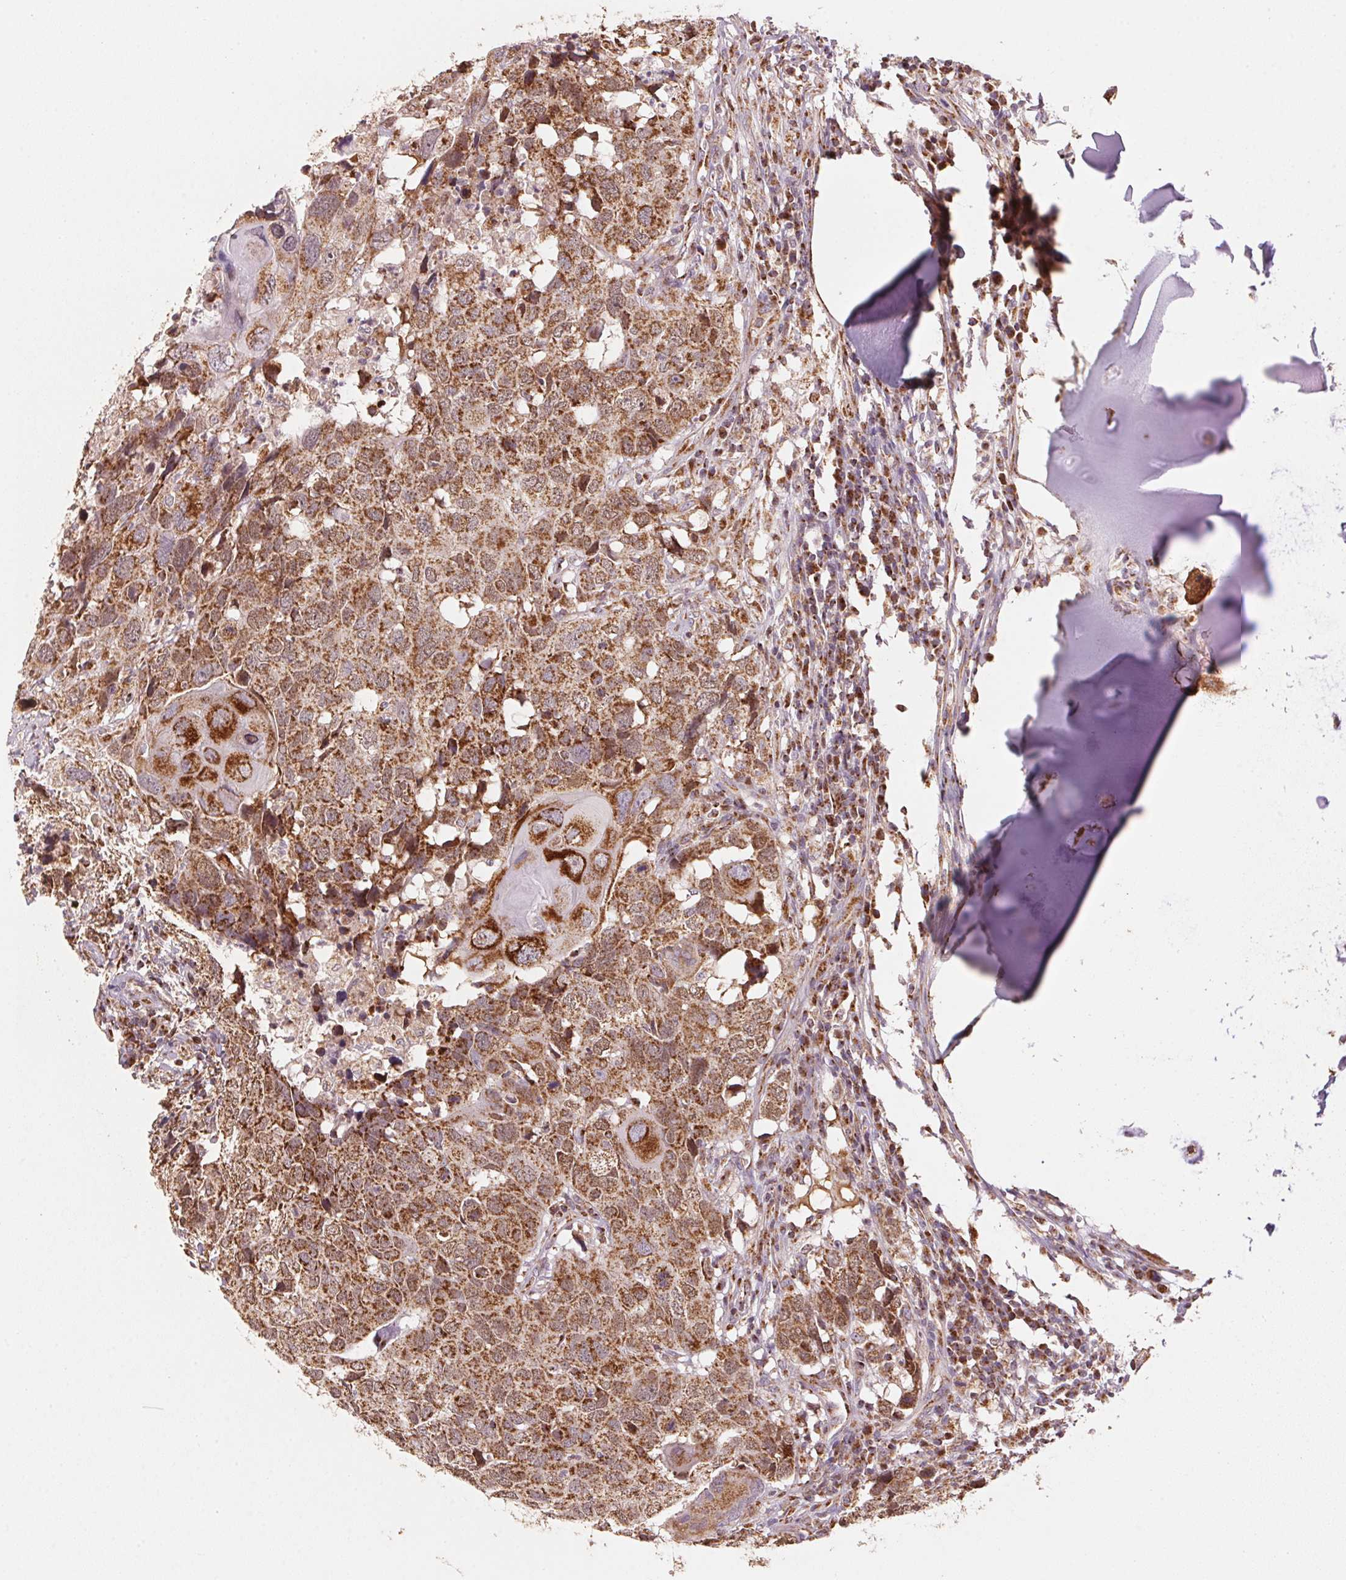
{"staining": {"intensity": "strong", "quantity": ">75%", "location": "cytoplasmic/membranous"}, "tissue": "head and neck cancer", "cell_type": "Tumor cells", "image_type": "cancer", "snomed": [{"axis": "morphology", "description": "Normal tissue, NOS"}, {"axis": "morphology", "description": "Squamous cell carcinoma, NOS"}, {"axis": "topography", "description": "Skeletal muscle"}, {"axis": "topography", "description": "Vascular tissue"}, {"axis": "topography", "description": "Peripheral nerve tissue"}, {"axis": "topography", "description": "Head-Neck"}], "caption": "Protein staining by immunohistochemistry displays strong cytoplasmic/membranous expression in approximately >75% of tumor cells in head and neck cancer.", "gene": "TOMM70", "patient": {"sex": "male", "age": 66}}